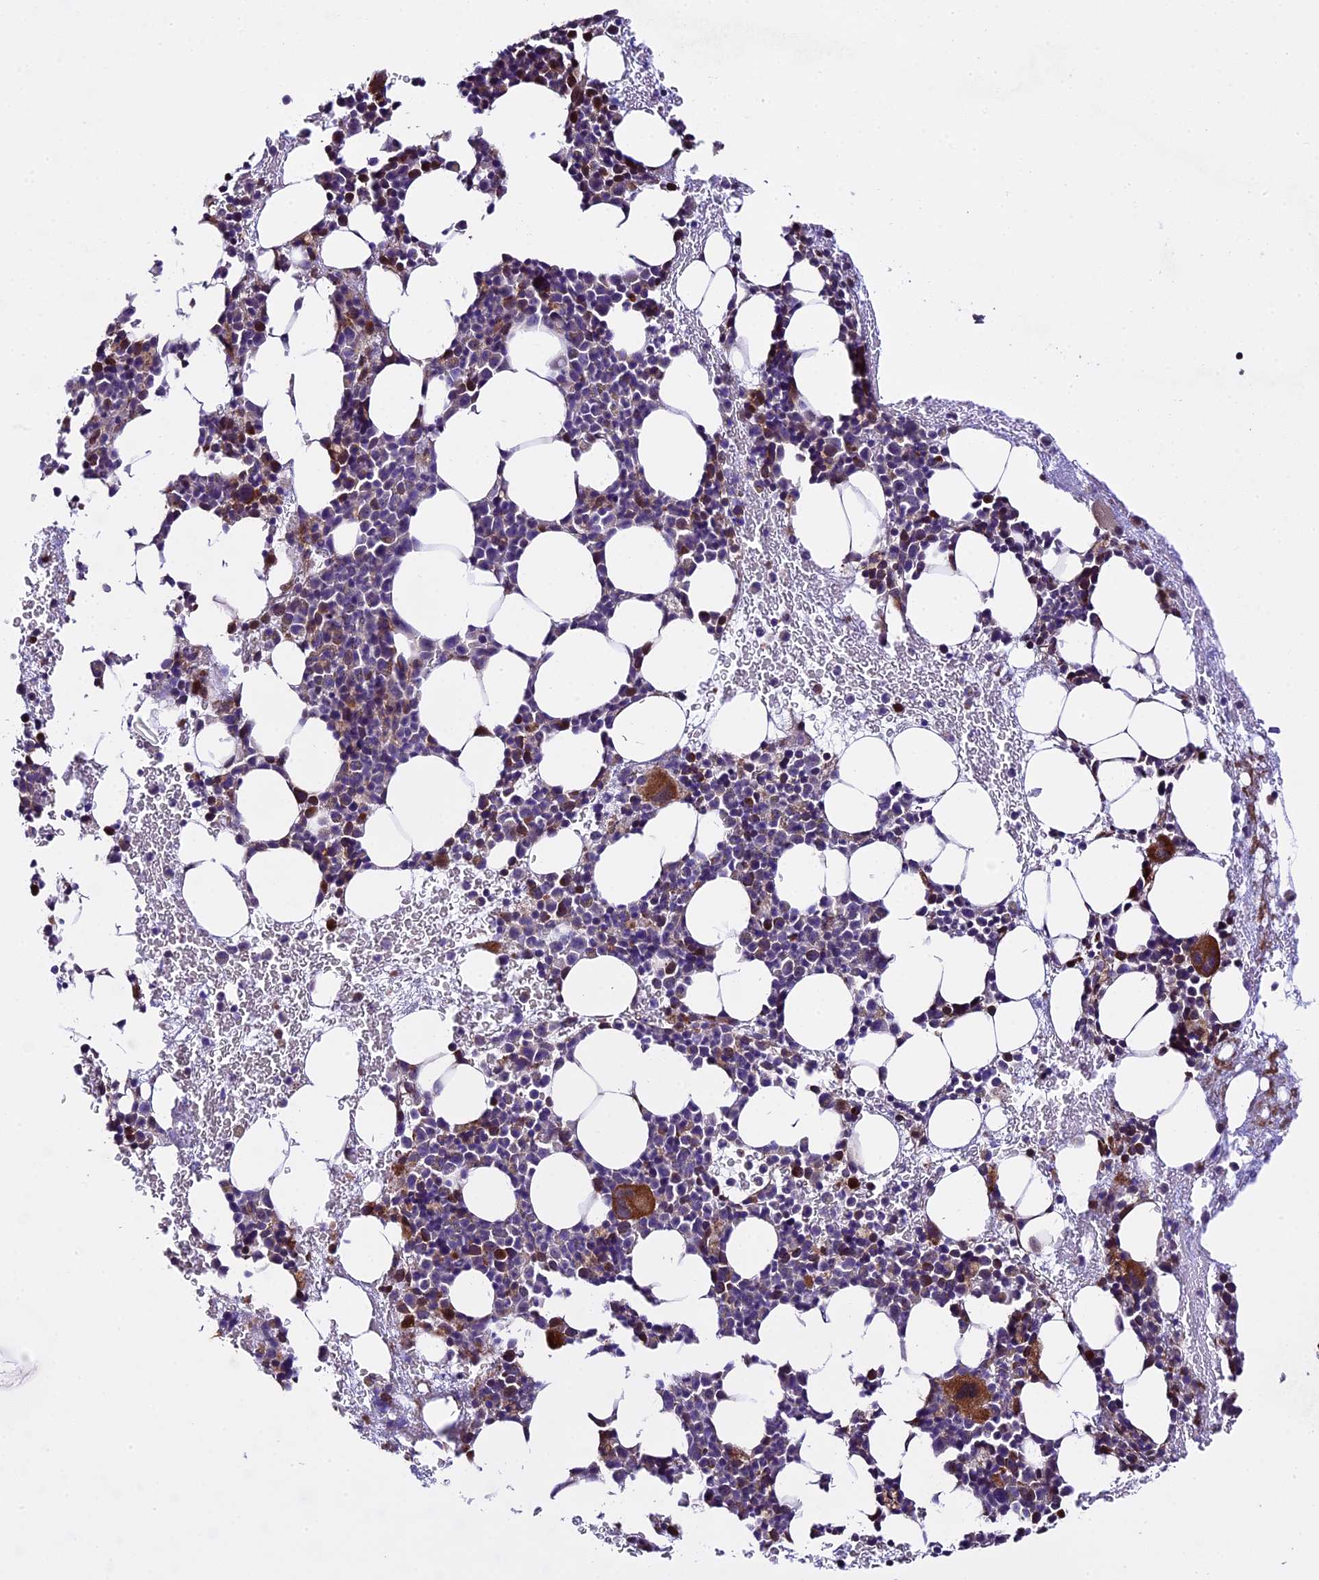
{"staining": {"intensity": "strong", "quantity": "<25%", "location": "cytoplasmic/membranous"}, "tissue": "bone marrow", "cell_type": "Hematopoietic cells", "image_type": "normal", "snomed": [{"axis": "morphology", "description": "Normal tissue, NOS"}, {"axis": "topography", "description": "Bone marrow"}], "caption": "This photomicrograph demonstrates IHC staining of normal human bone marrow, with medium strong cytoplasmic/membranous positivity in approximately <25% of hematopoietic cells.", "gene": "SPIRE1", "patient": {"sex": "female", "age": 37}}